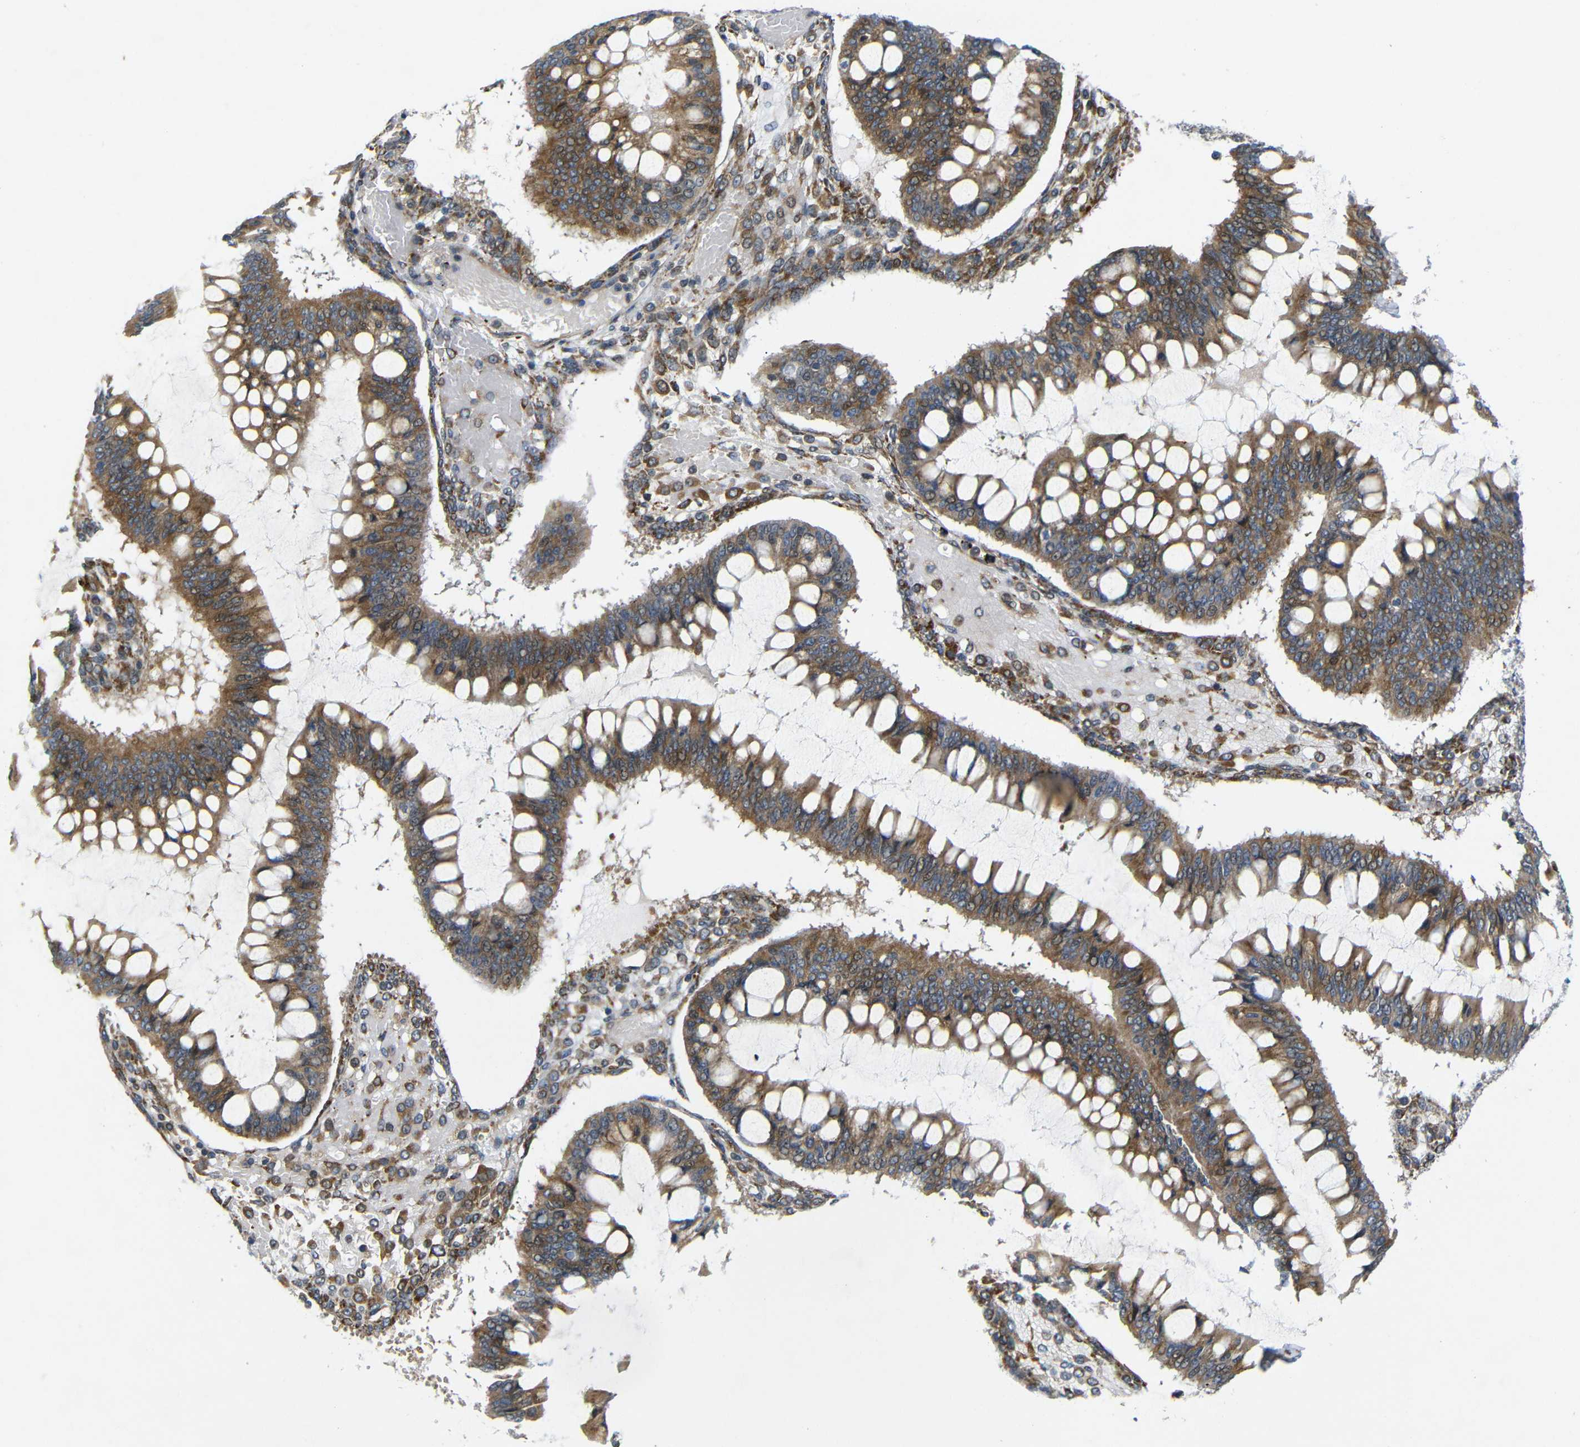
{"staining": {"intensity": "moderate", "quantity": ">75%", "location": "cytoplasmic/membranous"}, "tissue": "ovarian cancer", "cell_type": "Tumor cells", "image_type": "cancer", "snomed": [{"axis": "morphology", "description": "Cystadenocarcinoma, mucinous, NOS"}, {"axis": "topography", "description": "Ovary"}], "caption": "Brown immunohistochemical staining in ovarian mucinous cystadenocarcinoma demonstrates moderate cytoplasmic/membranous expression in about >75% of tumor cells.", "gene": "P3H2", "patient": {"sex": "female", "age": 73}}